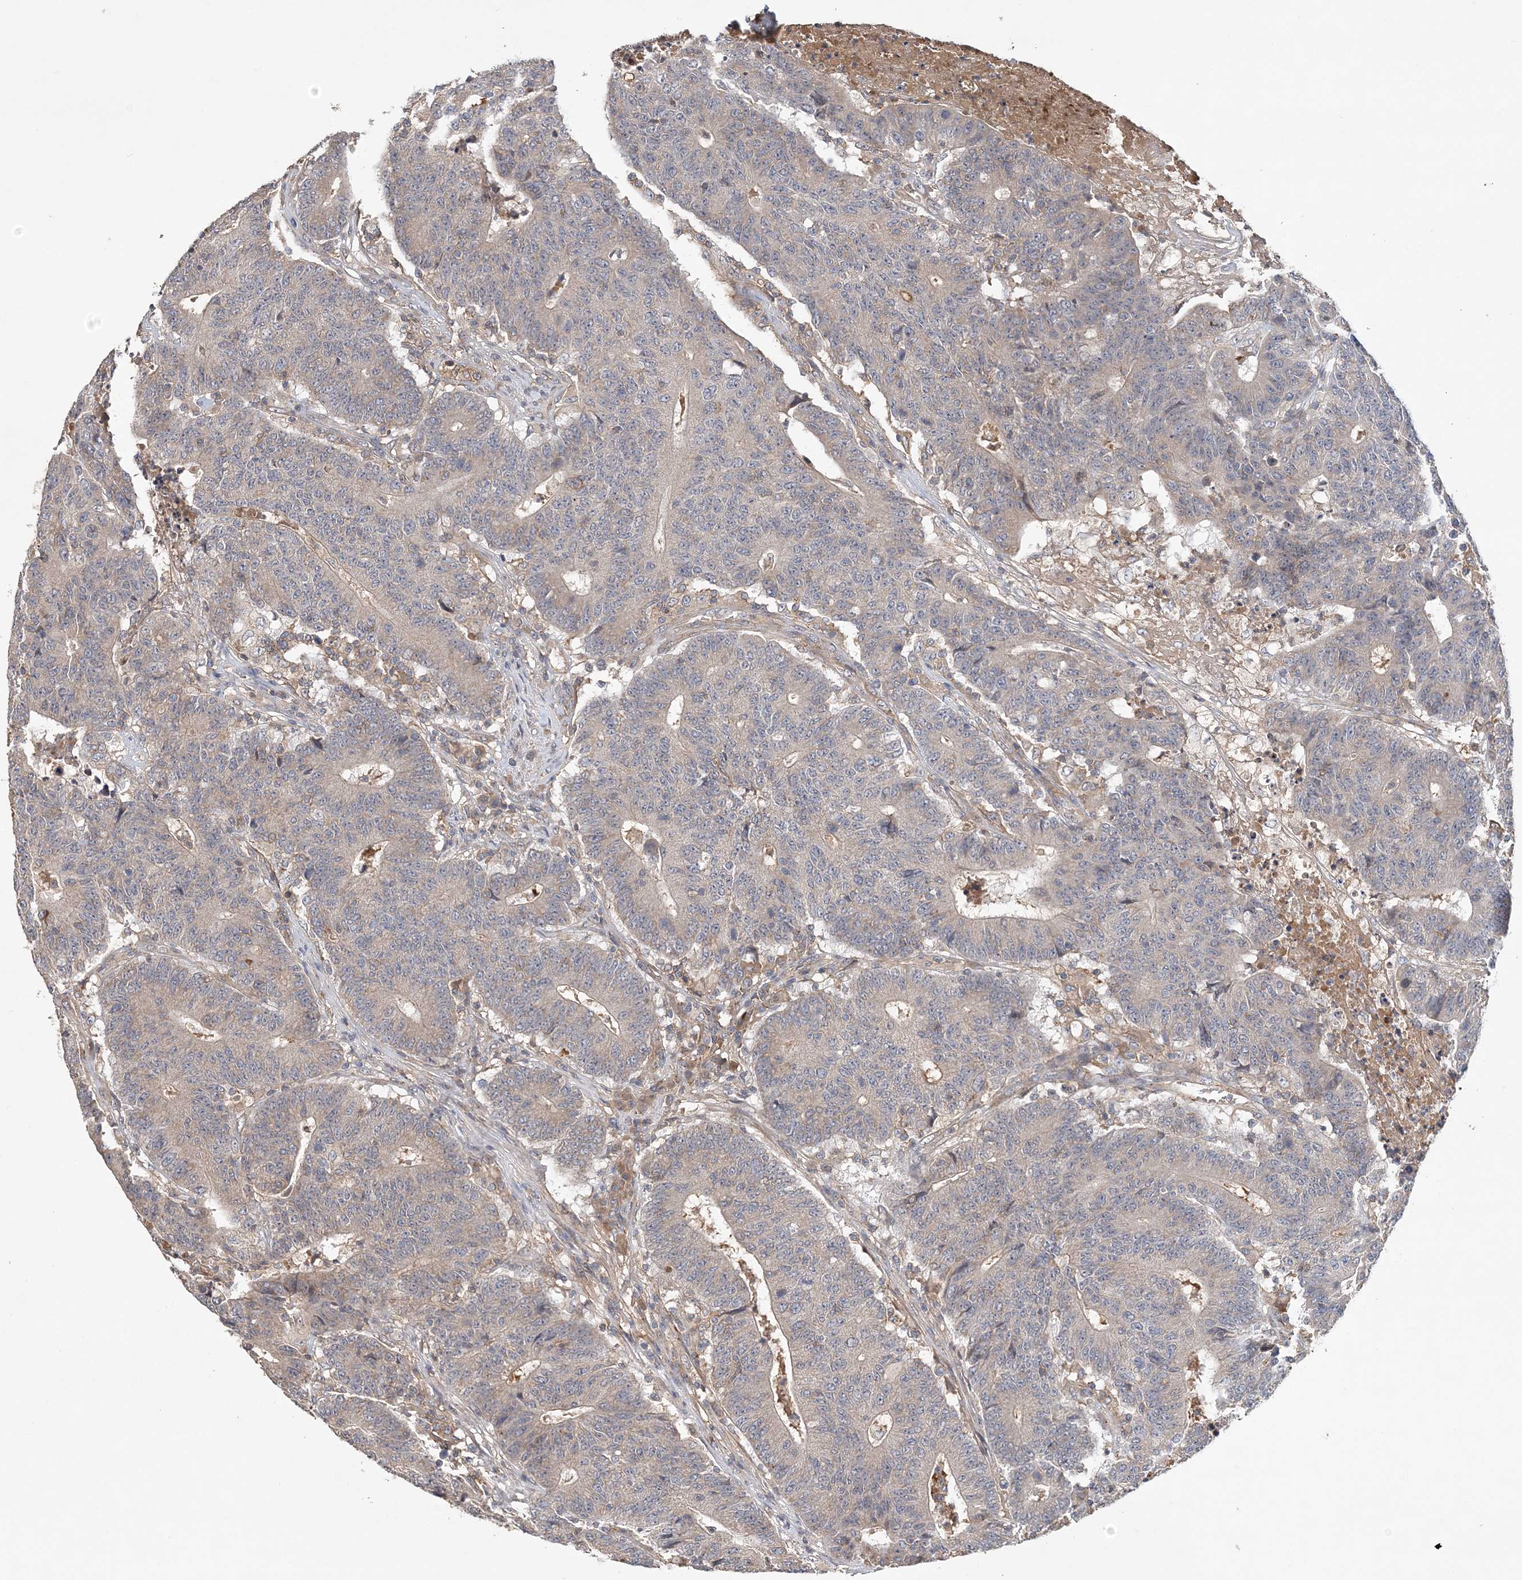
{"staining": {"intensity": "negative", "quantity": "none", "location": "none"}, "tissue": "colorectal cancer", "cell_type": "Tumor cells", "image_type": "cancer", "snomed": [{"axis": "morphology", "description": "Normal tissue, NOS"}, {"axis": "morphology", "description": "Adenocarcinoma, NOS"}, {"axis": "topography", "description": "Colon"}], "caption": "A histopathology image of human colorectal cancer (adenocarcinoma) is negative for staining in tumor cells. (DAB IHC, high magnification).", "gene": "SYCP3", "patient": {"sex": "female", "age": 75}}